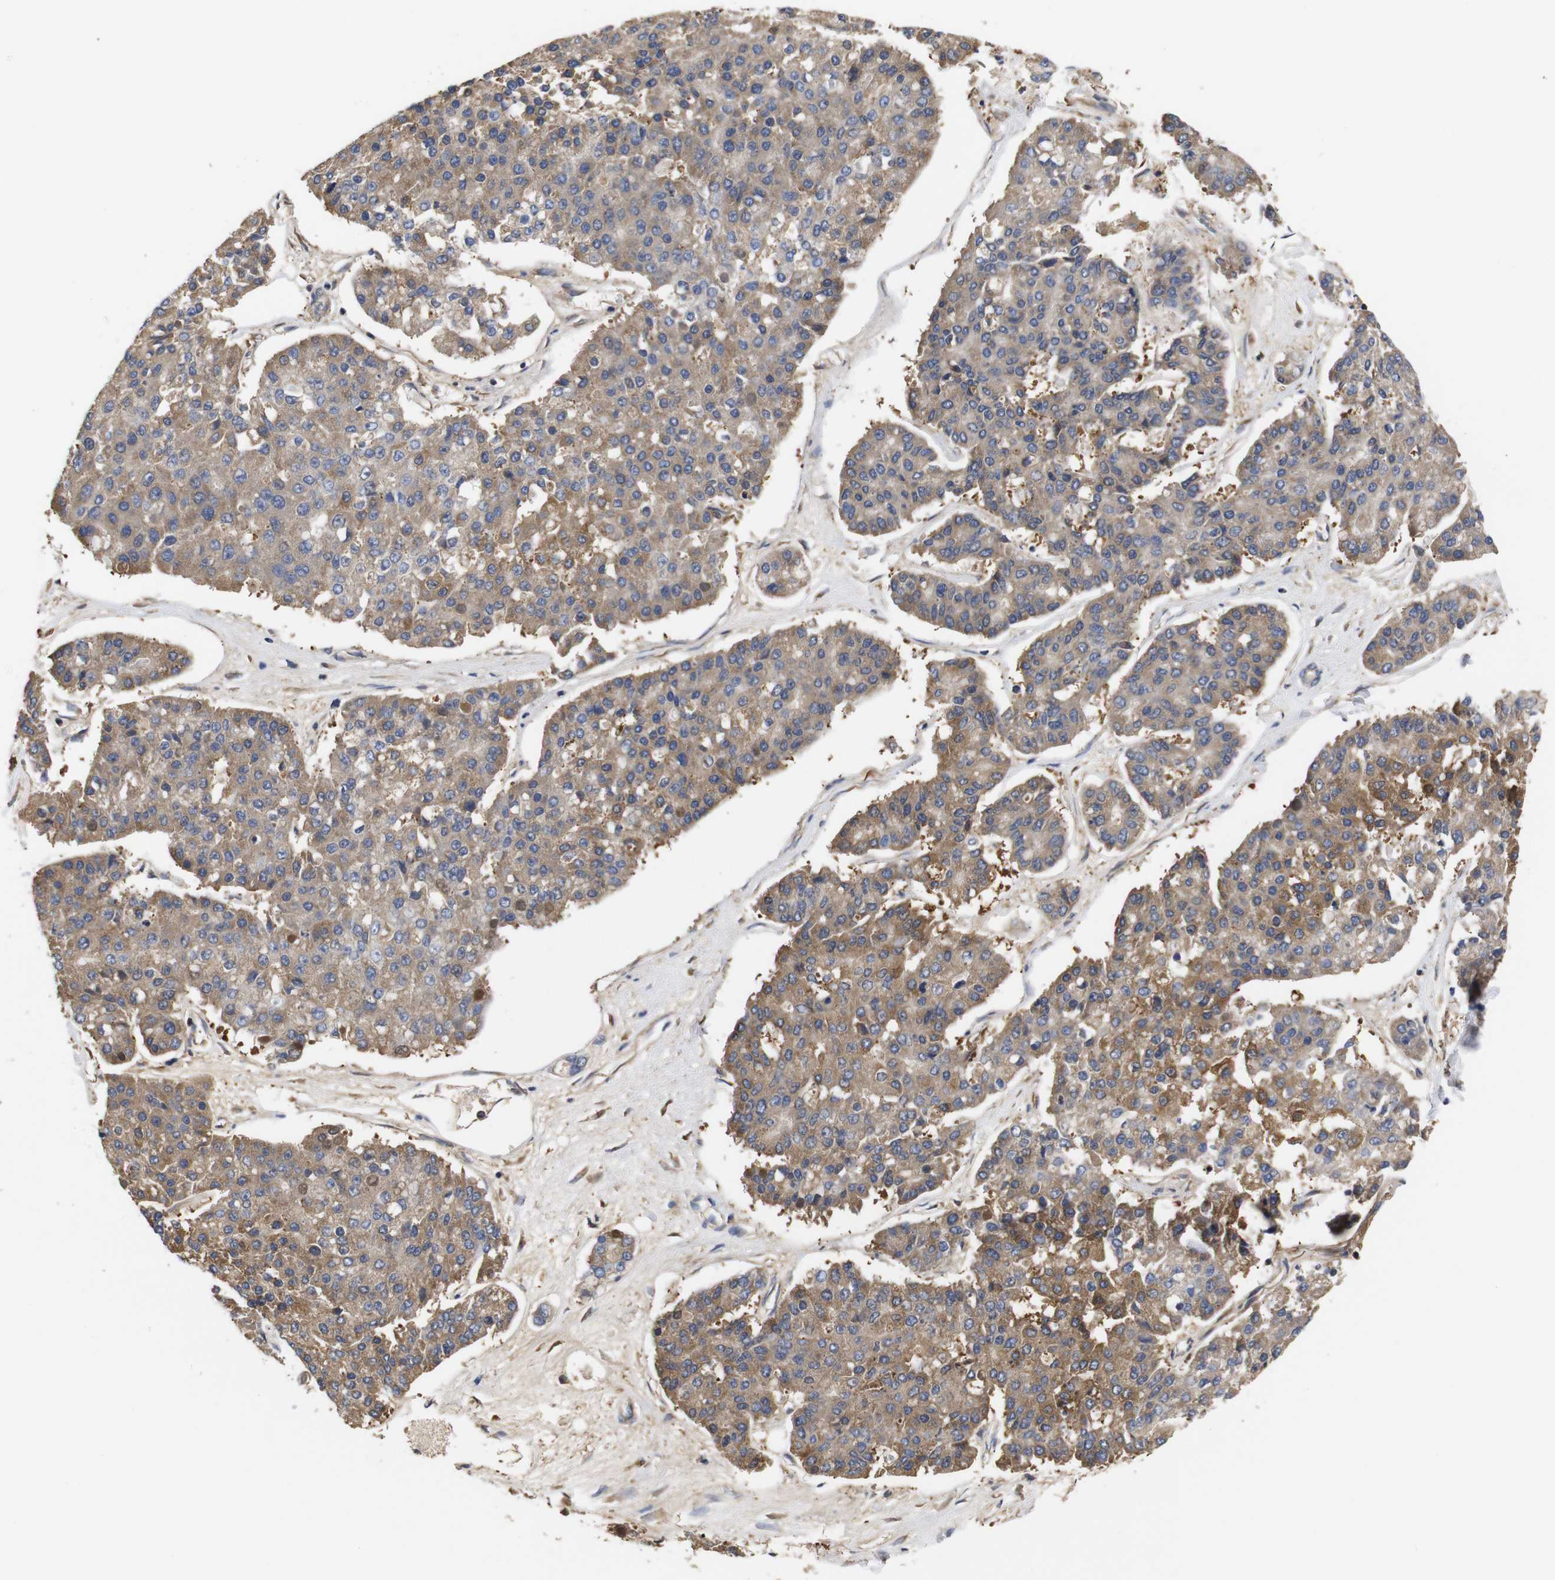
{"staining": {"intensity": "moderate", "quantity": ">75%", "location": "cytoplasmic/membranous"}, "tissue": "pancreatic cancer", "cell_type": "Tumor cells", "image_type": "cancer", "snomed": [{"axis": "morphology", "description": "Adenocarcinoma, NOS"}, {"axis": "topography", "description": "Pancreas"}], "caption": "Immunohistochemistry (IHC) of pancreatic cancer displays medium levels of moderate cytoplasmic/membranous staining in about >75% of tumor cells.", "gene": "LRRCC1", "patient": {"sex": "male", "age": 50}}